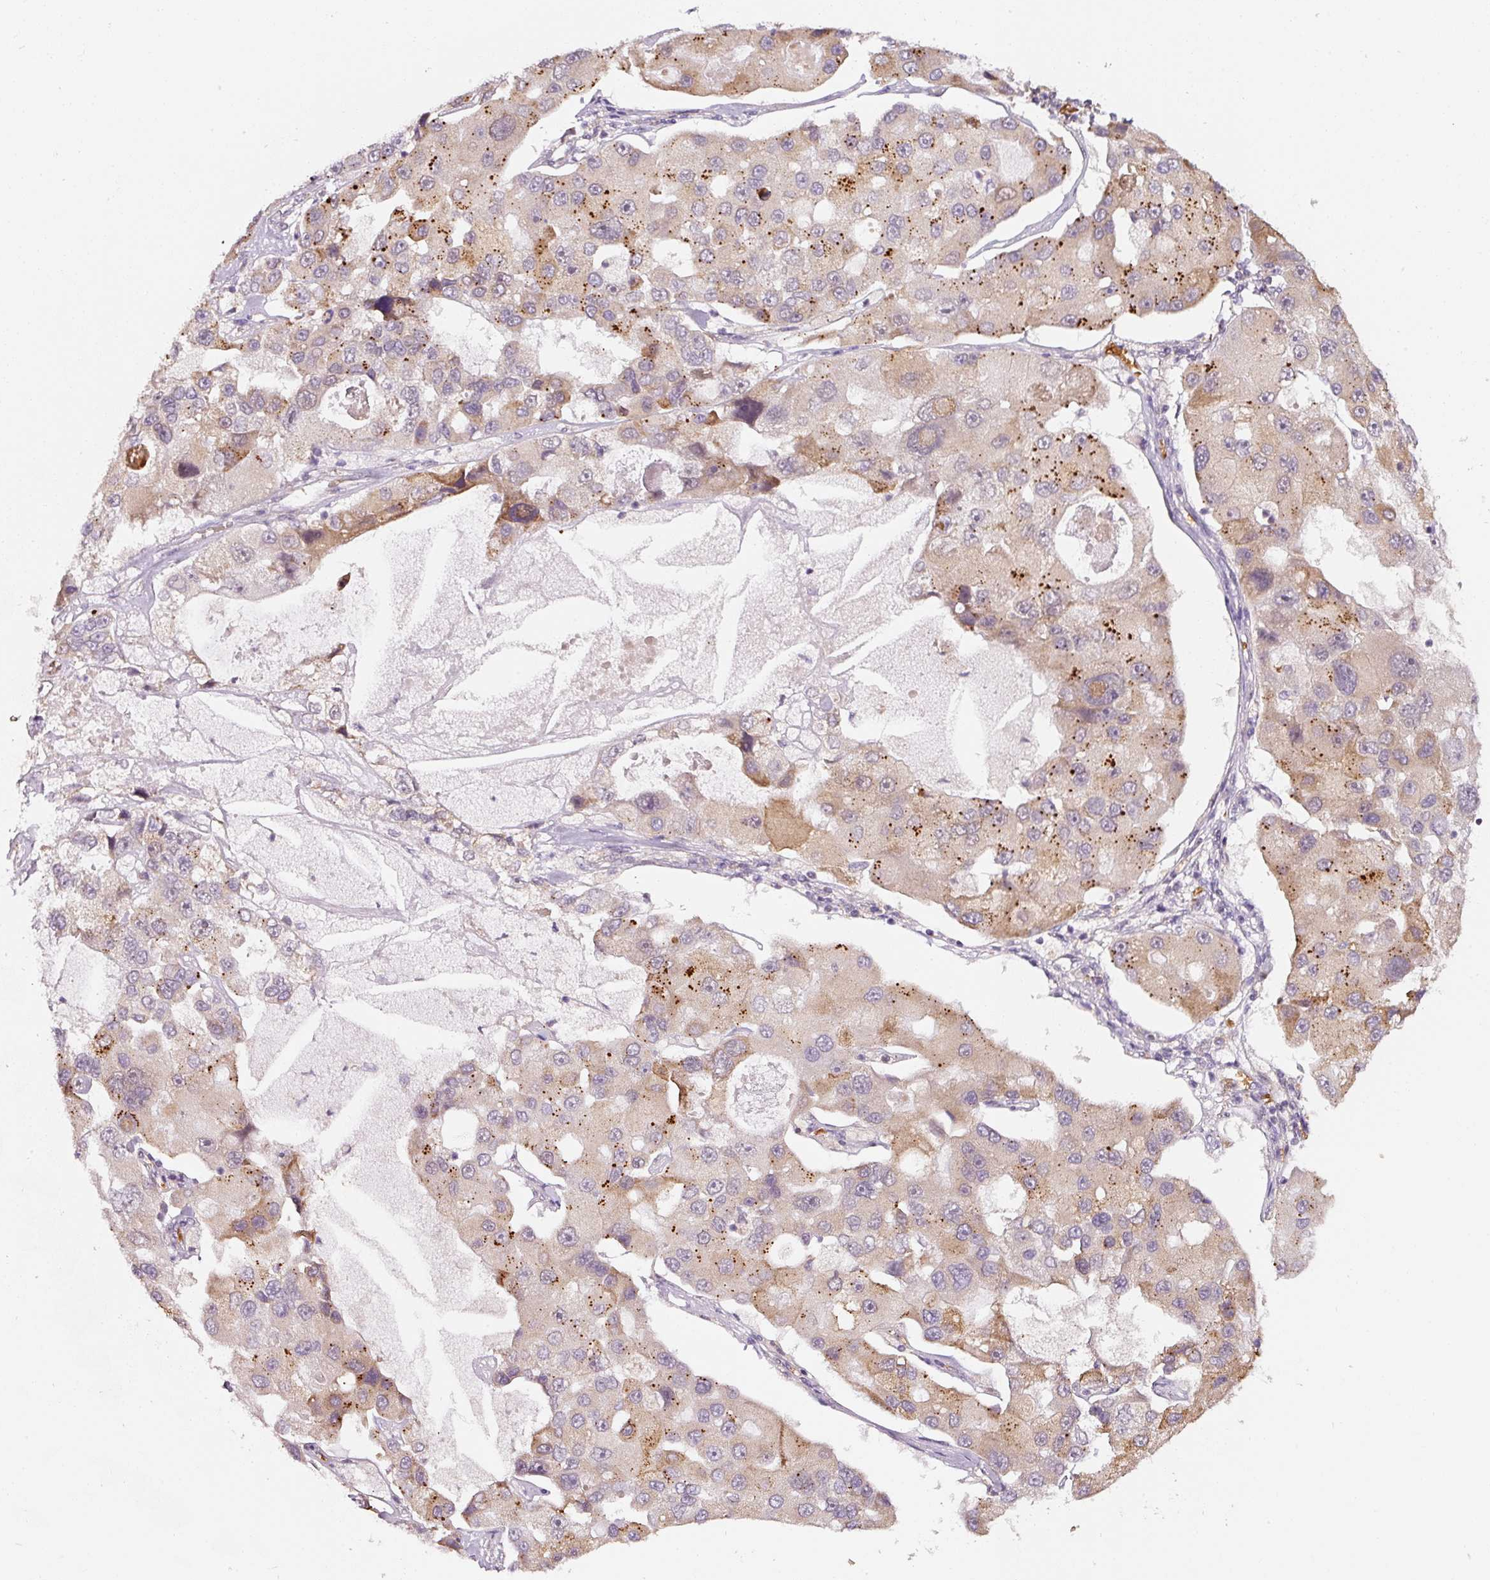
{"staining": {"intensity": "moderate", "quantity": "25%-75%", "location": "cytoplasmic/membranous"}, "tissue": "lung cancer", "cell_type": "Tumor cells", "image_type": "cancer", "snomed": [{"axis": "morphology", "description": "Adenocarcinoma, NOS"}, {"axis": "topography", "description": "Lung"}], "caption": "Lung cancer (adenocarcinoma) stained with immunohistochemistry demonstrates moderate cytoplasmic/membranous expression in approximately 25%-75% of tumor cells.", "gene": "ZNF460", "patient": {"sex": "female", "age": 54}}